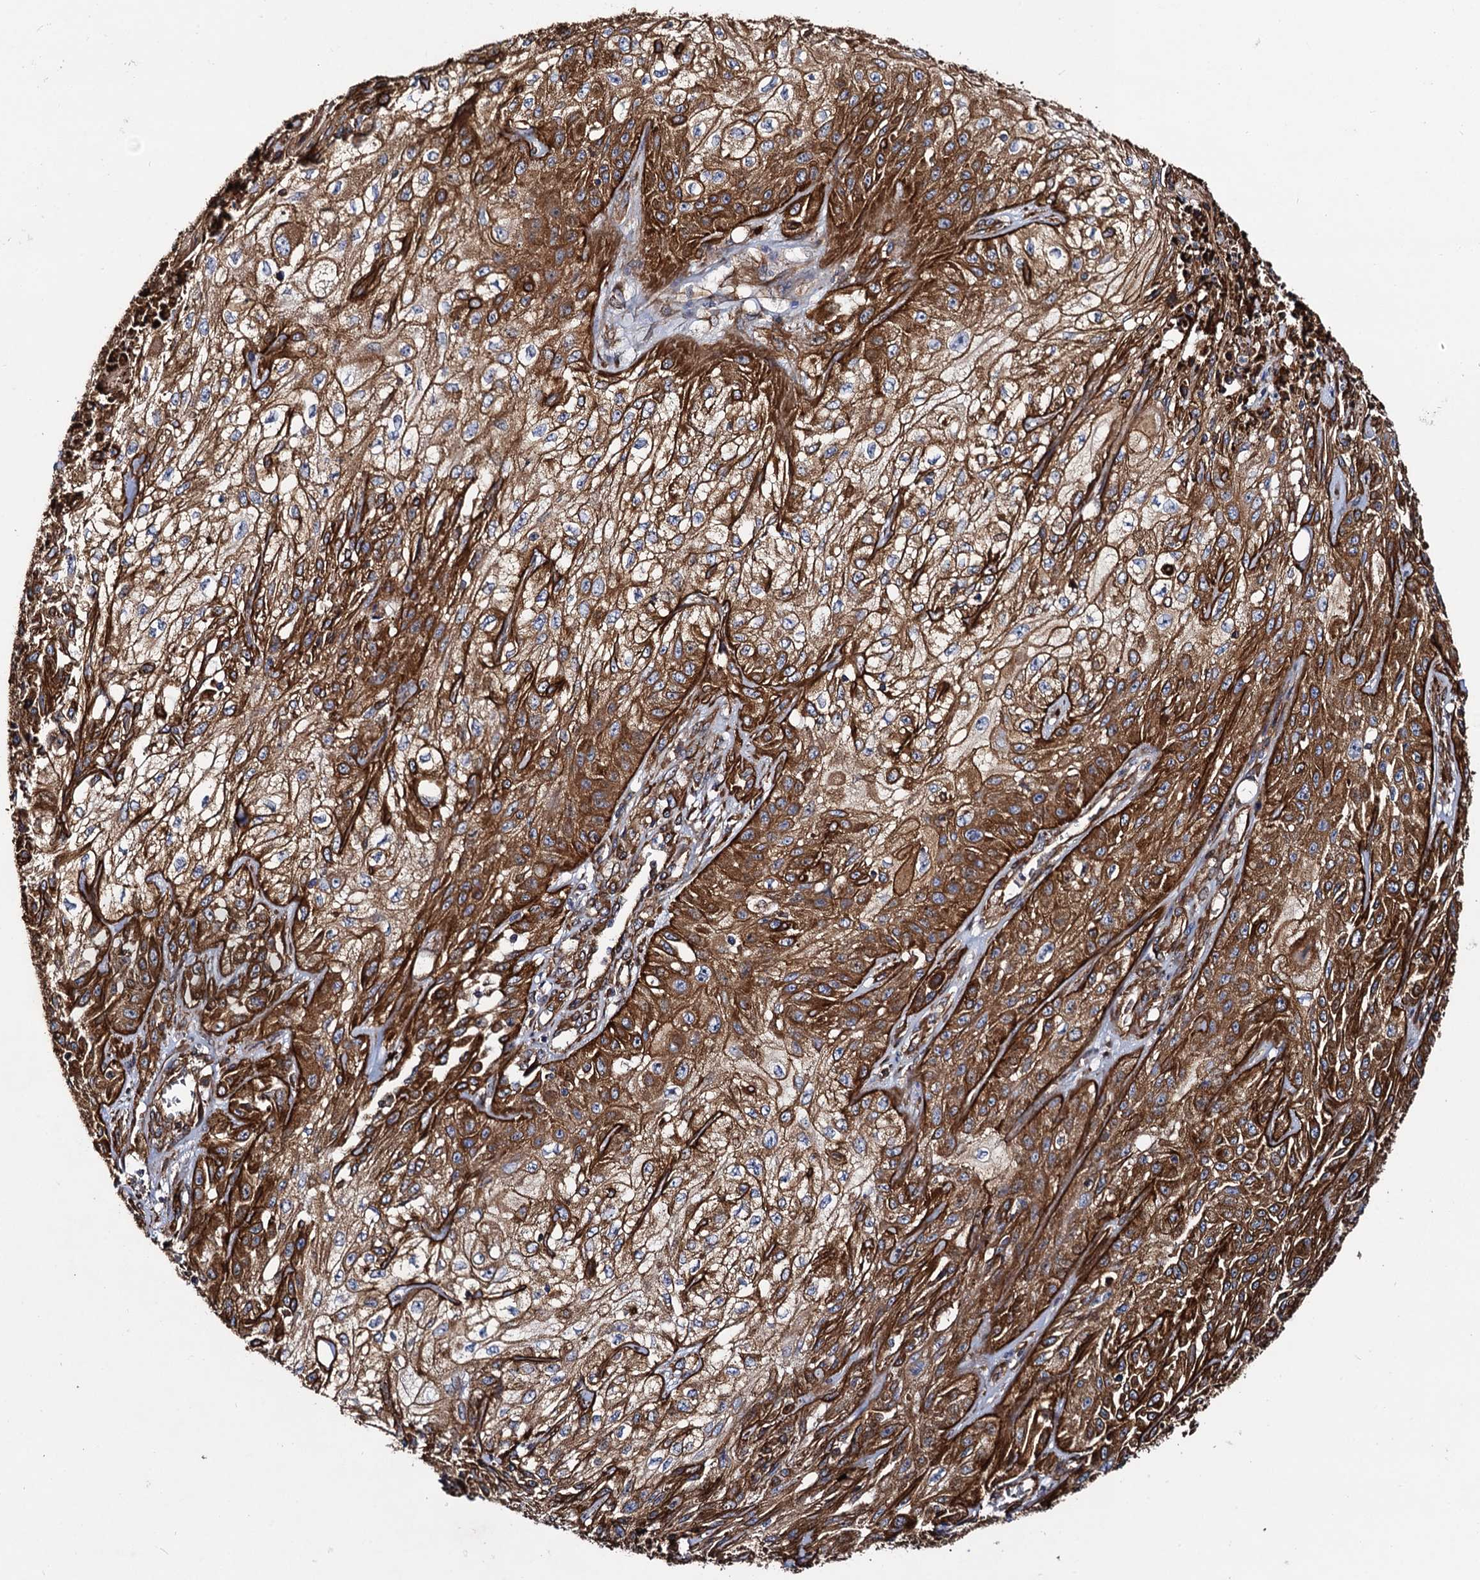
{"staining": {"intensity": "strong", "quantity": ">75%", "location": "cytoplasmic/membranous"}, "tissue": "skin cancer", "cell_type": "Tumor cells", "image_type": "cancer", "snomed": [{"axis": "morphology", "description": "Squamous cell carcinoma, NOS"}, {"axis": "morphology", "description": "Squamous cell carcinoma, metastatic, NOS"}, {"axis": "topography", "description": "Skin"}, {"axis": "topography", "description": "Lymph node"}], "caption": "Strong cytoplasmic/membranous positivity for a protein is identified in approximately >75% of tumor cells of metastatic squamous cell carcinoma (skin) using immunohistochemistry (IHC).", "gene": "CIP2A", "patient": {"sex": "male", "age": 75}}